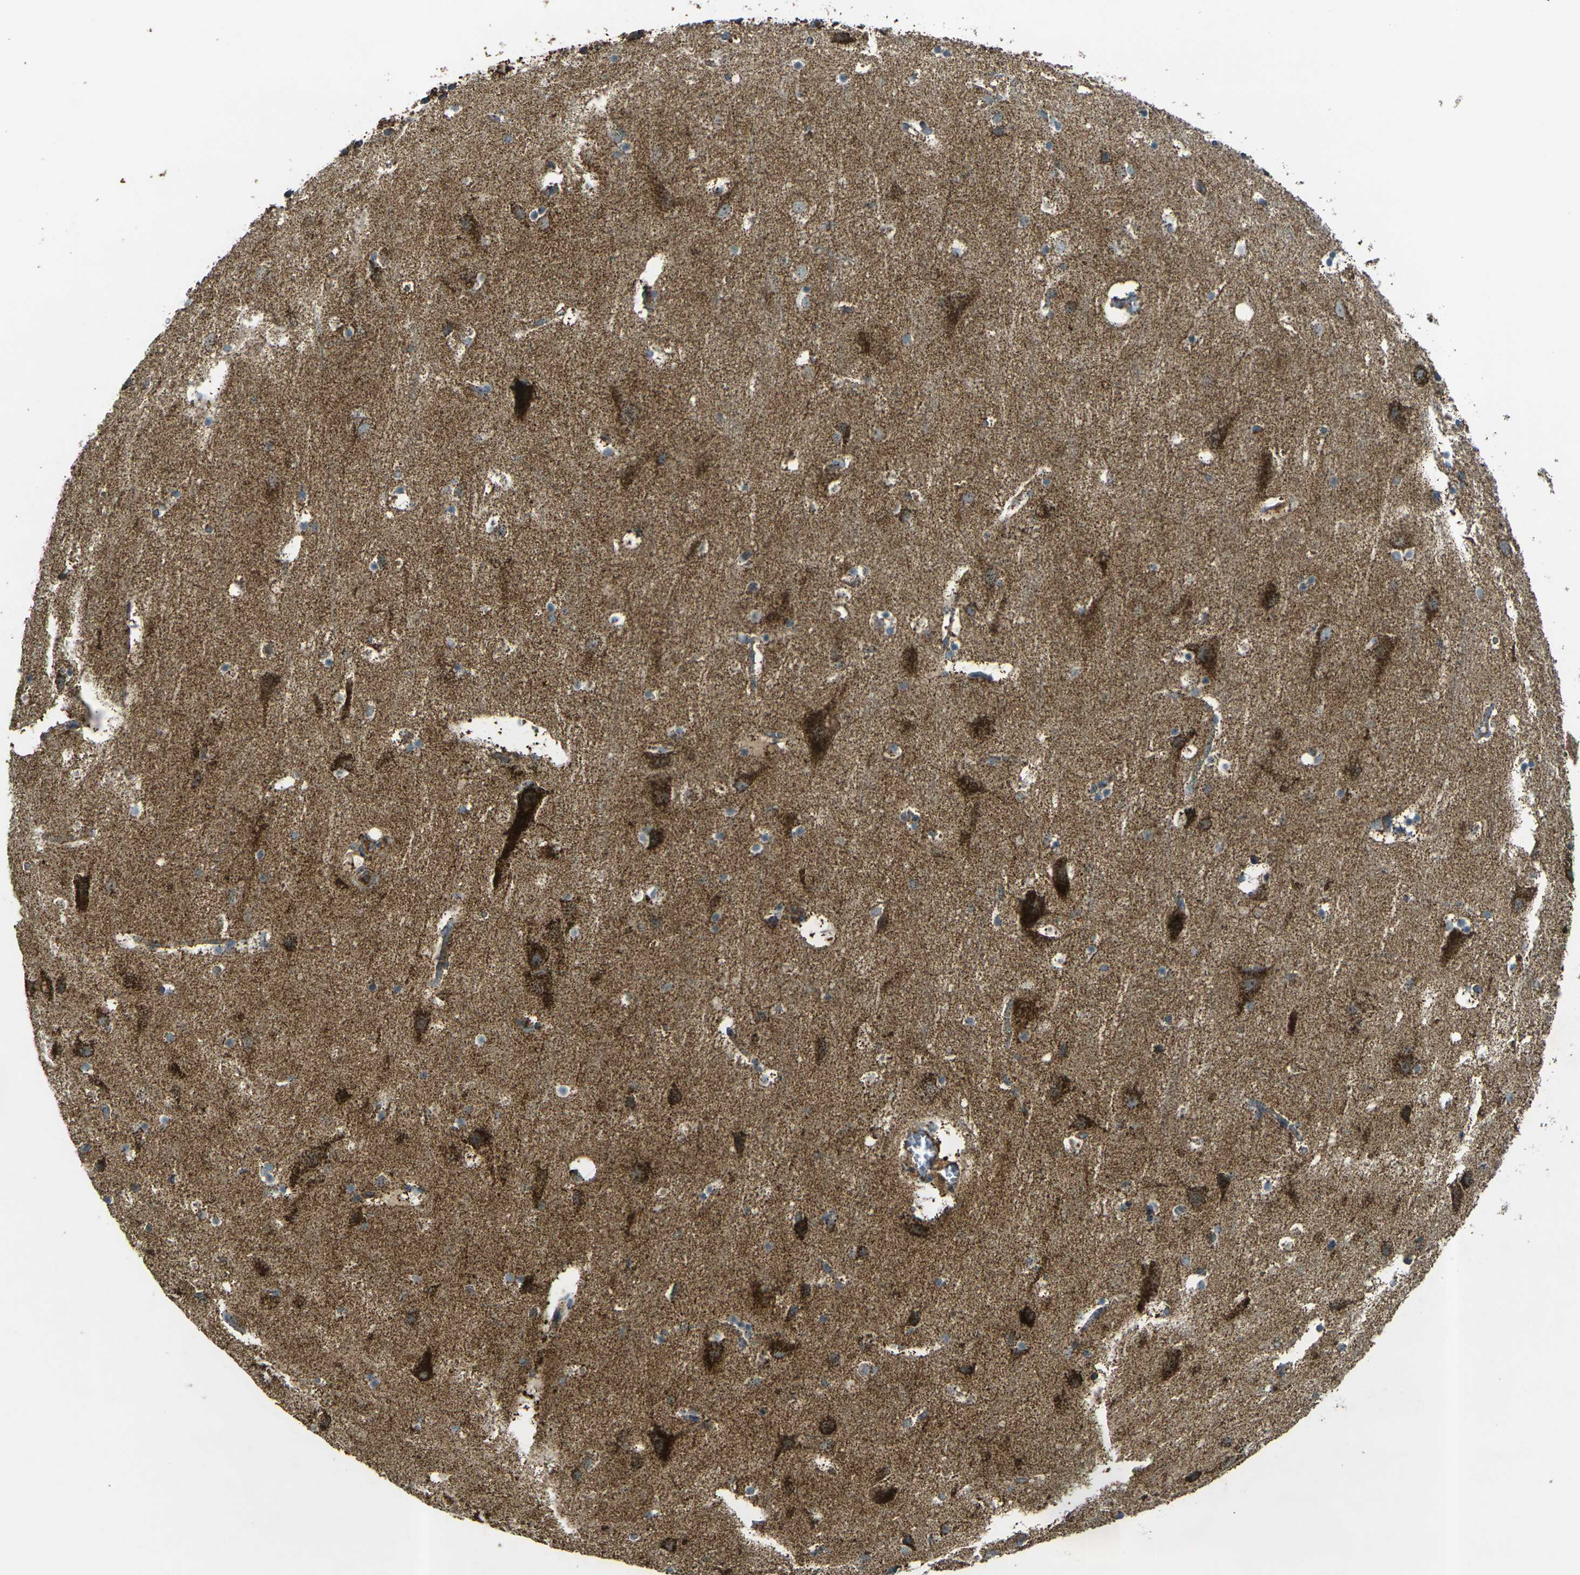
{"staining": {"intensity": "moderate", "quantity": ">75%", "location": "cytoplasmic/membranous"}, "tissue": "cerebral cortex", "cell_type": "Endothelial cells", "image_type": "normal", "snomed": [{"axis": "morphology", "description": "Normal tissue, NOS"}, {"axis": "topography", "description": "Cerebral cortex"}], "caption": "Cerebral cortex stained with a protein marker demonstrates moderate staining in endothelial cells.", "gene": "IGF1R", "patient": {"sex": "male", "age": 45}}